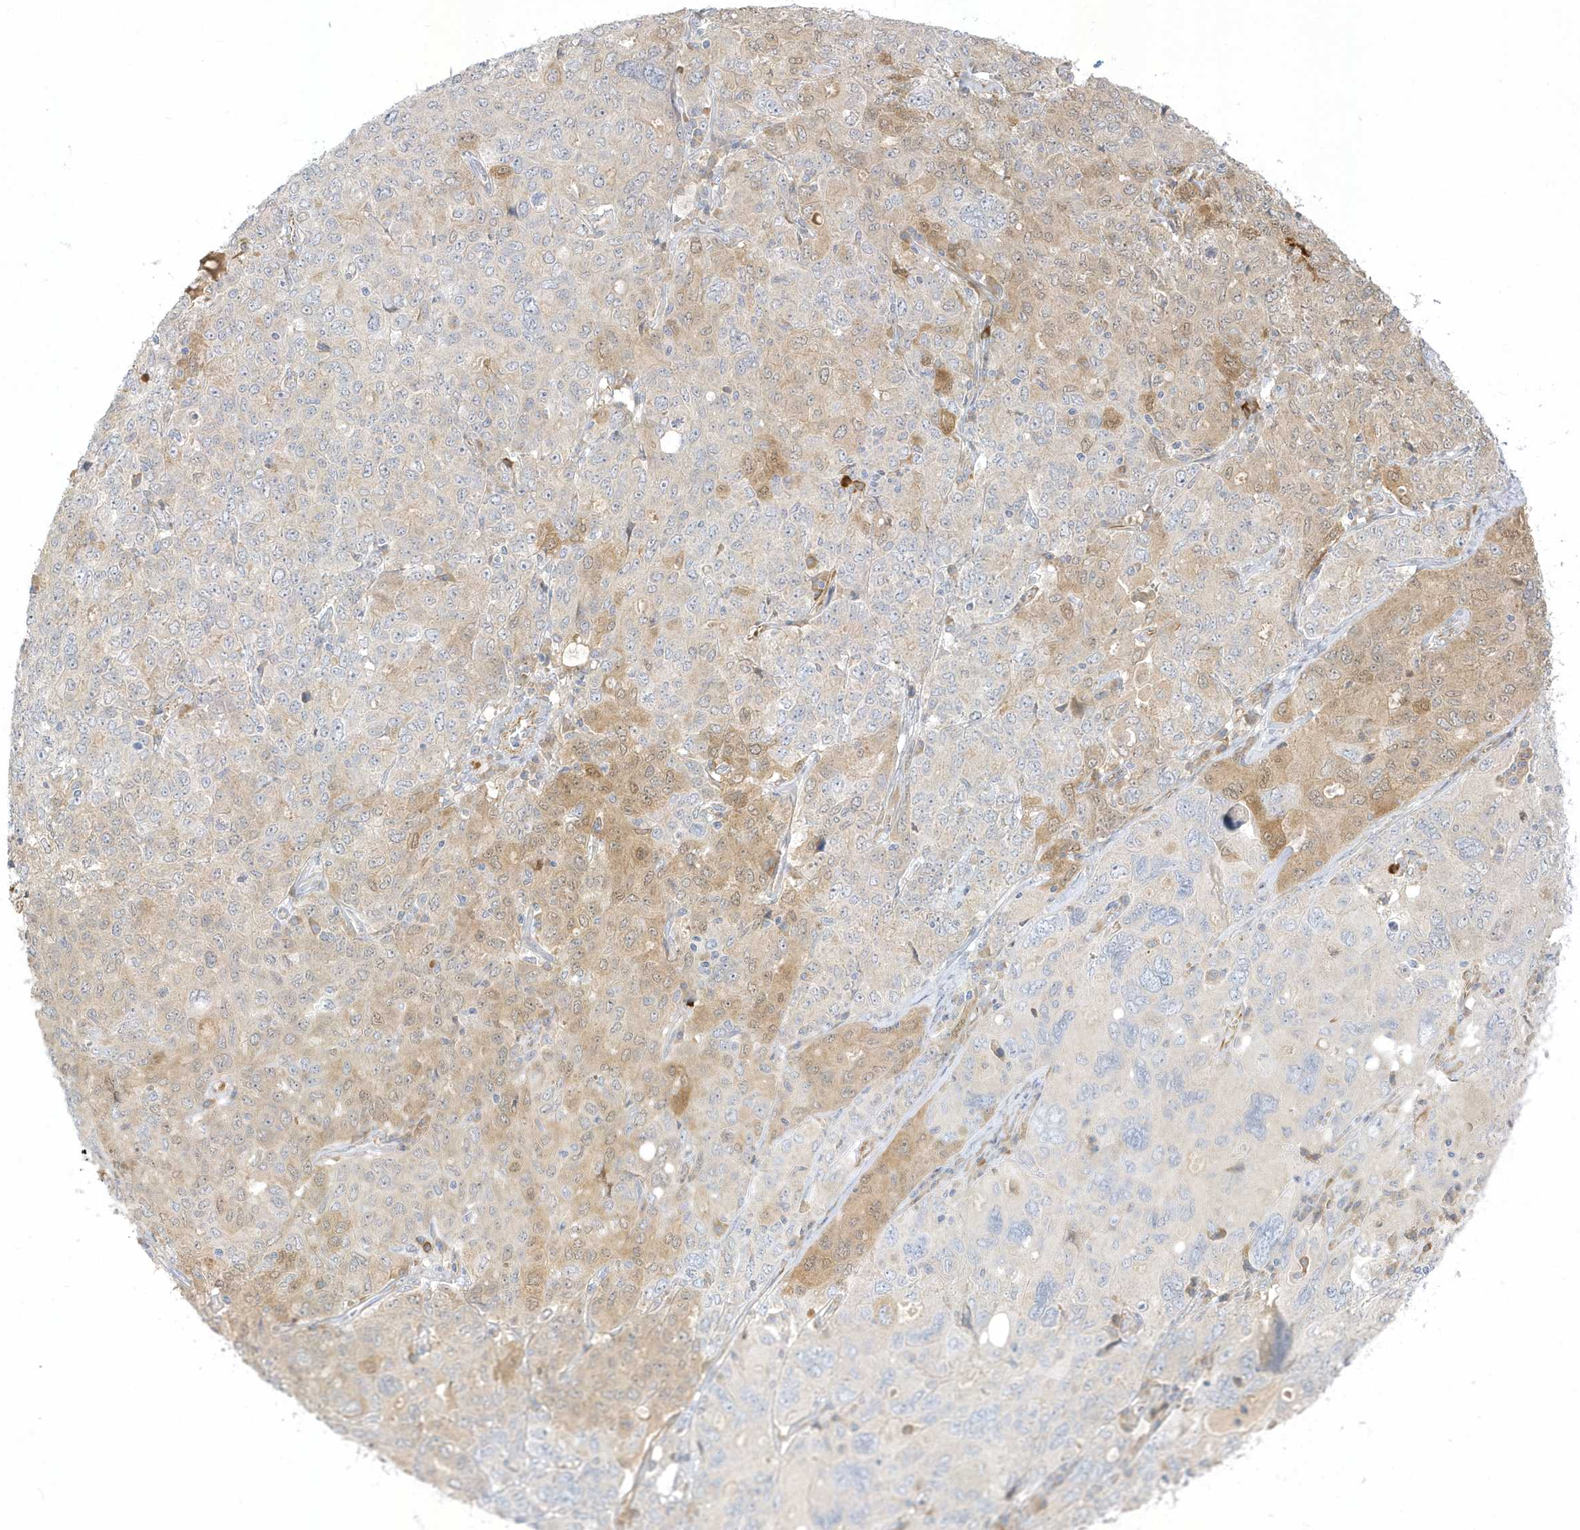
{"staining": {"intensity": "weak", "quantity": "25%-75%", "location": "cytoplasmic/membranous,nuclear"}, "tissue": "ovarian cancer", "cell_type": "Tumor cells", "image_type": "cancer", "snomed": [{"axis": "morphology", "description": "Carcinoma, endometroid"}, {"axis": "topography", "description": "Ovary"}], "caption": "The image shows a brown stain indicating the presence of a protein in the cytoplasmic/membranous and nuclear of tumor cells in ovarian cancer (endometroid carcinoma). (Stains: DAB (3,3'-diaminobenzidine) in brown, nuclei in blue, Microscopy: brightfield microscopy at high magnification).", "gene": "THADA", "patient": {"sex": "female", "age": 62}}